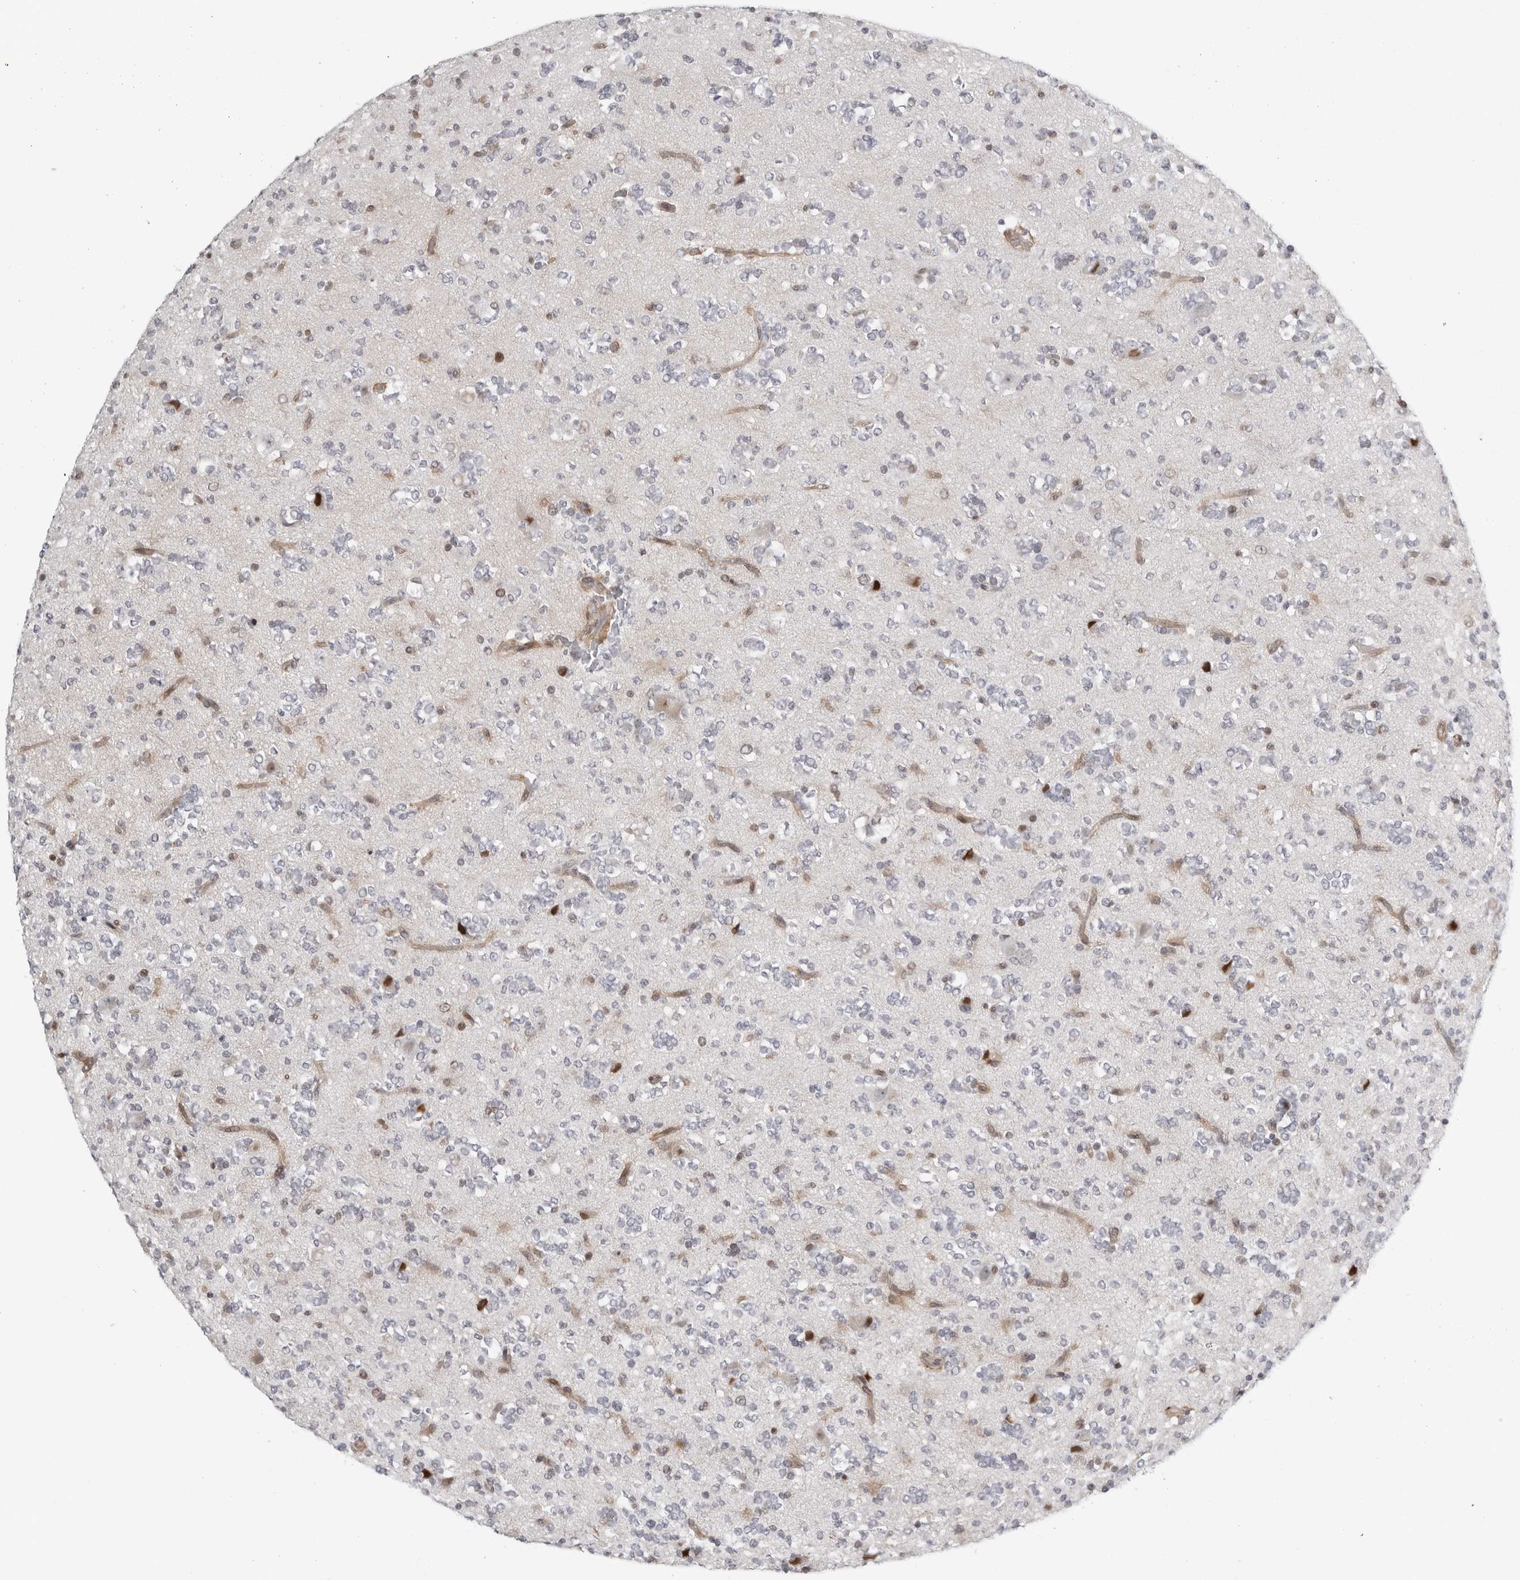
{"staining": {"intensity": "moderate", "quantity": "<25%", "location": "nuclear"}, "tissue": "glioma", "cell_type": "Tumor cells", "image_type": "cancer", "snomed": [{"axis": "morphology", "description": "Glioma, malignant, High grade"}, {"axis": "topography", "description": "Brain"}], "caption": "Malignant glioma (high-grade) tissue shows moderate nuclear expression in about <25% of tumor cells, visualized by immunohistochemistry. (DAB (3,3'-diaminobenzidine) IHC with brightfield microscopy, high magnification).", "gene": "FAM135B", "patient": {"sex": "female", "age": 62}}